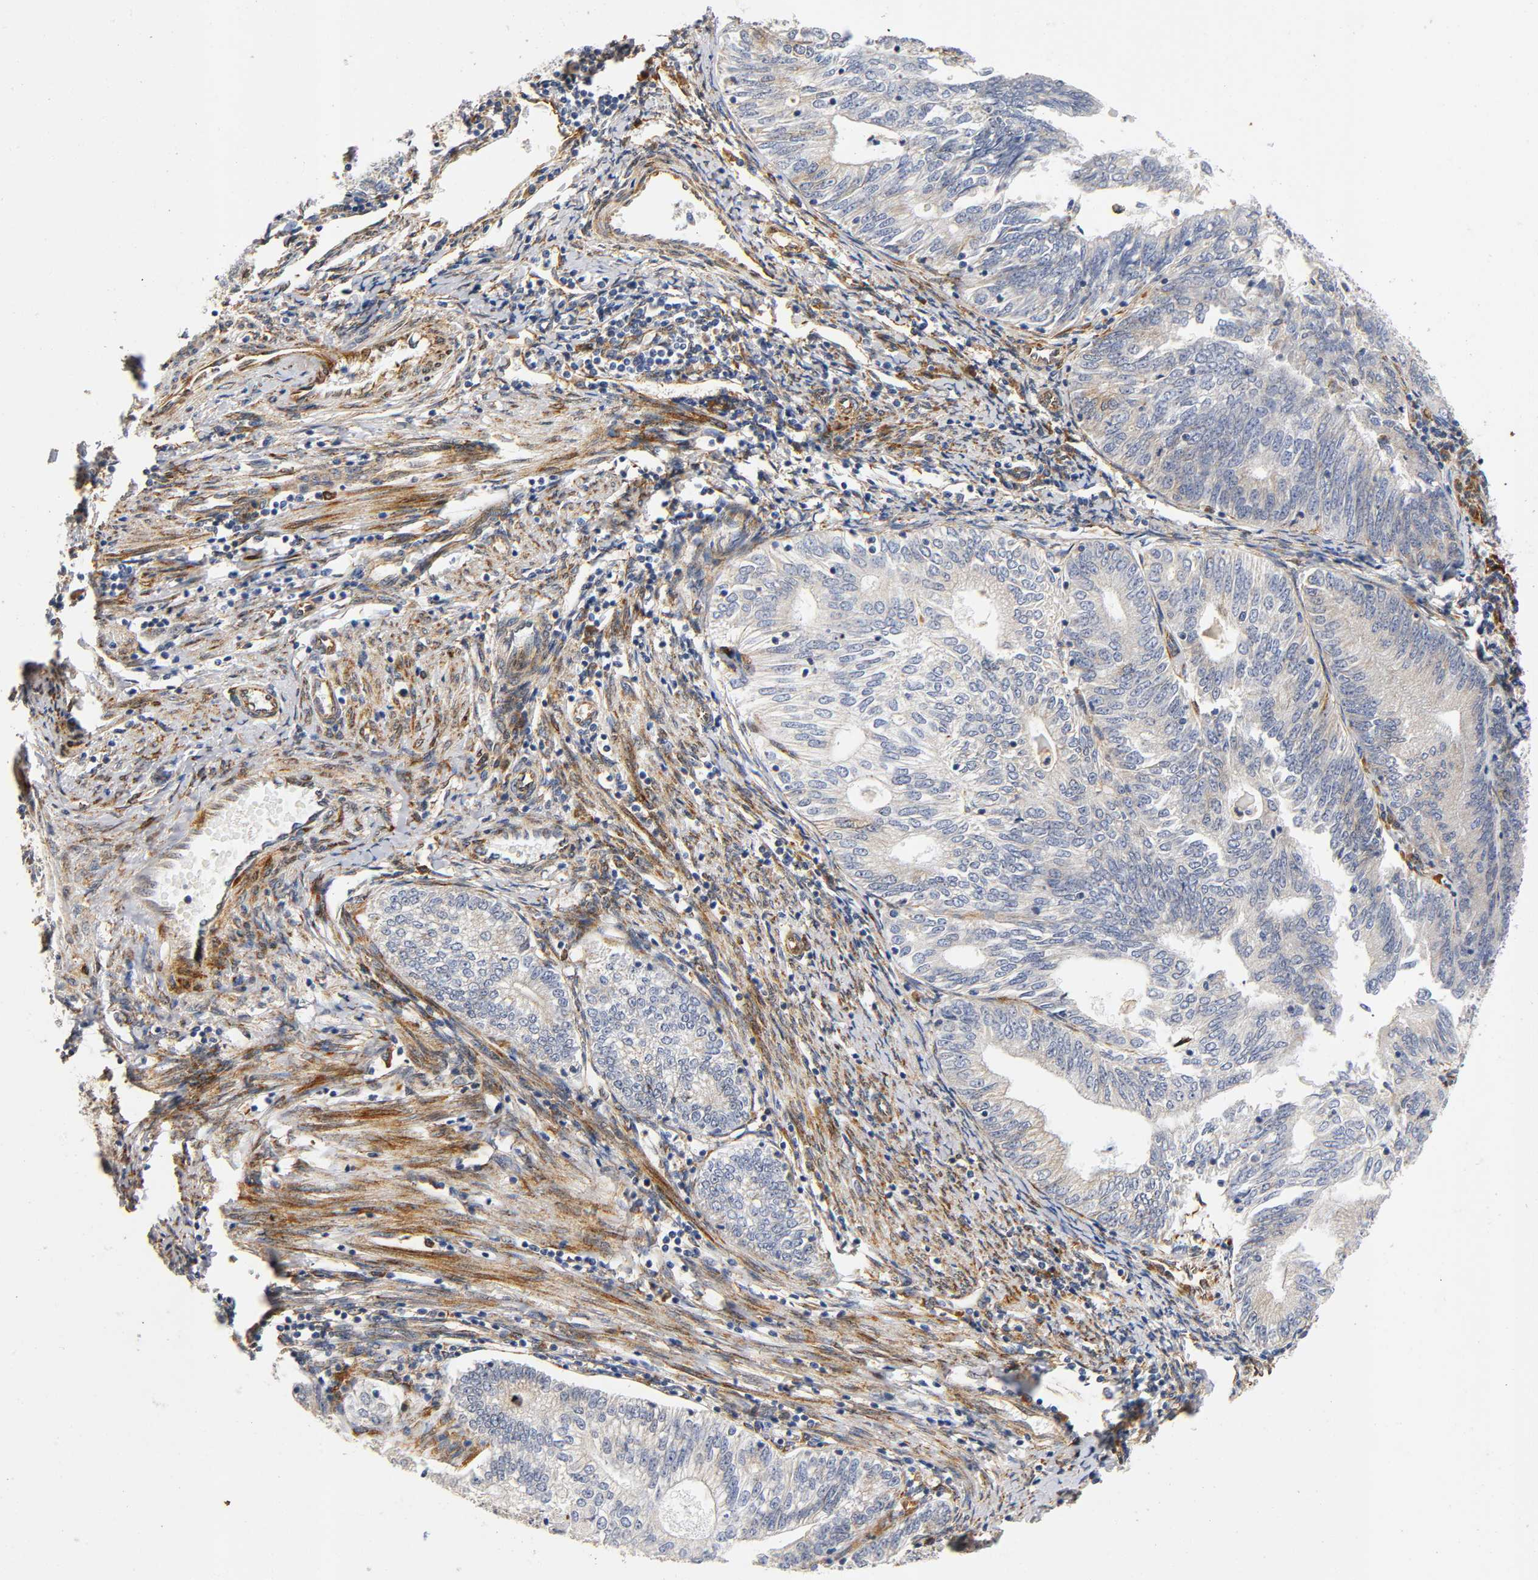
{"staining": {"intensity": "weak", "quantity": "25%-75%", "location": "cytoplasmic/membranous"}, "tissue": "endometrial cancer", "cell_type": "Tumor cells", "image_type": "cancer", "snomed": [{"axis": "morphology", "description": "Adenocarcinoma, NOS"}, {"axis": "topography", "description": "Endometrium"}], "caption": "IHC staining of endometrial cancer, which displays low levels of weak cytoplasmic/membranous positivity in approximately 25%-75% of tumor cells indicating weak cytoplasmic/membranous protein expression. The staining was performed using DAB (brown) for protein detection and nuclei were counterstained in hematoxylin (blue).", "gene": "SOS2", "patient": {"sex": "female", "age": 69}}